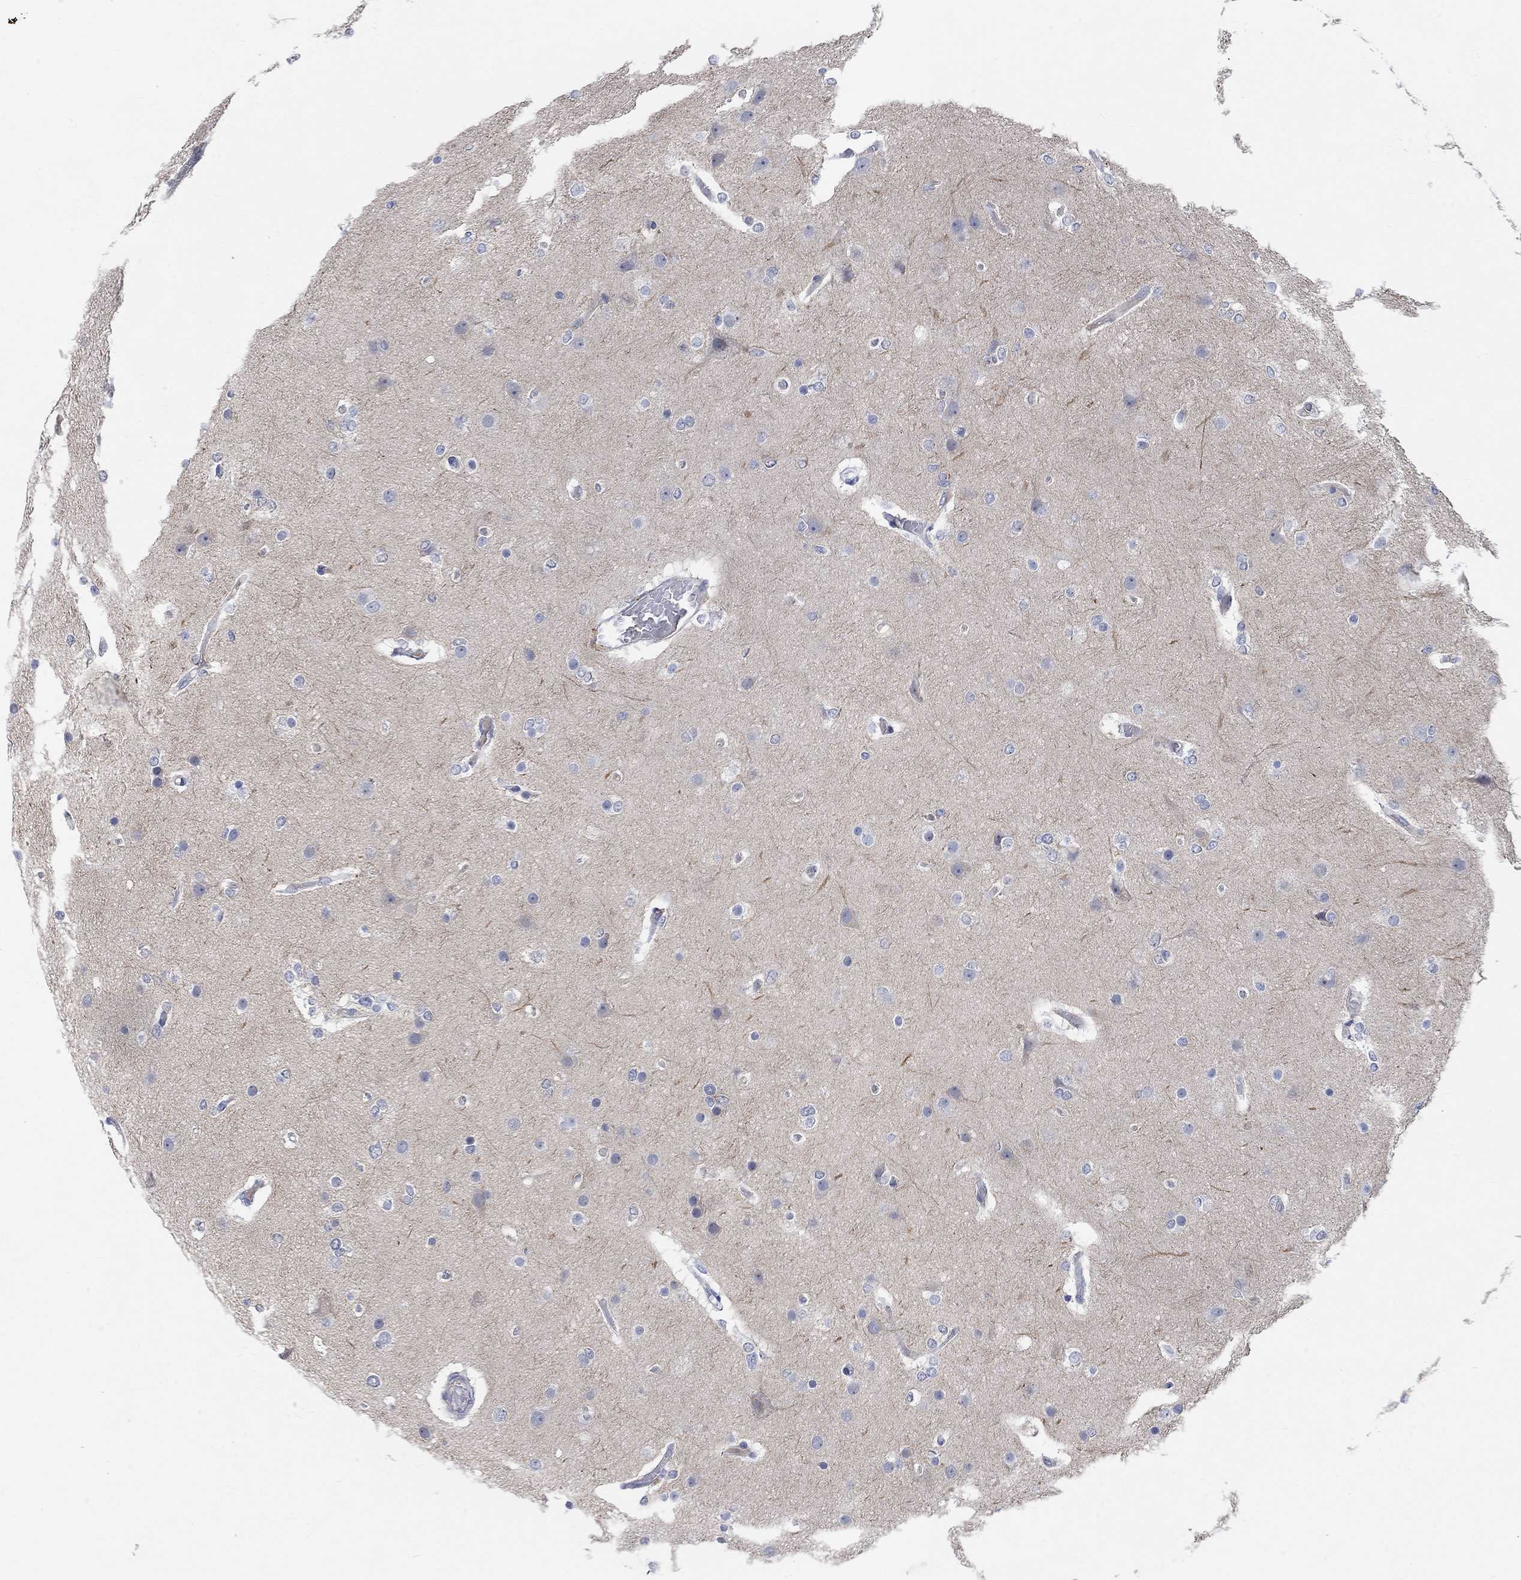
{"staining": {"intensity": "weak", "quantity": "<25%", "location": "cytoplasmic/membranous"}, "tissue": "glioma", "cell_type": "Tumor cells", "image_type": "cancer", "snomed": [{"axis": "morphology", "description": "Glioma, malignant, High grade"}, {"axis": "topography", "description": "Brain"}], "caption": "Immunohistochemical staining of human glioma displays no significant positivity in tumor cells.", "gene": "HCRTR1", "patient": {"sex": "female", "age": 61}}